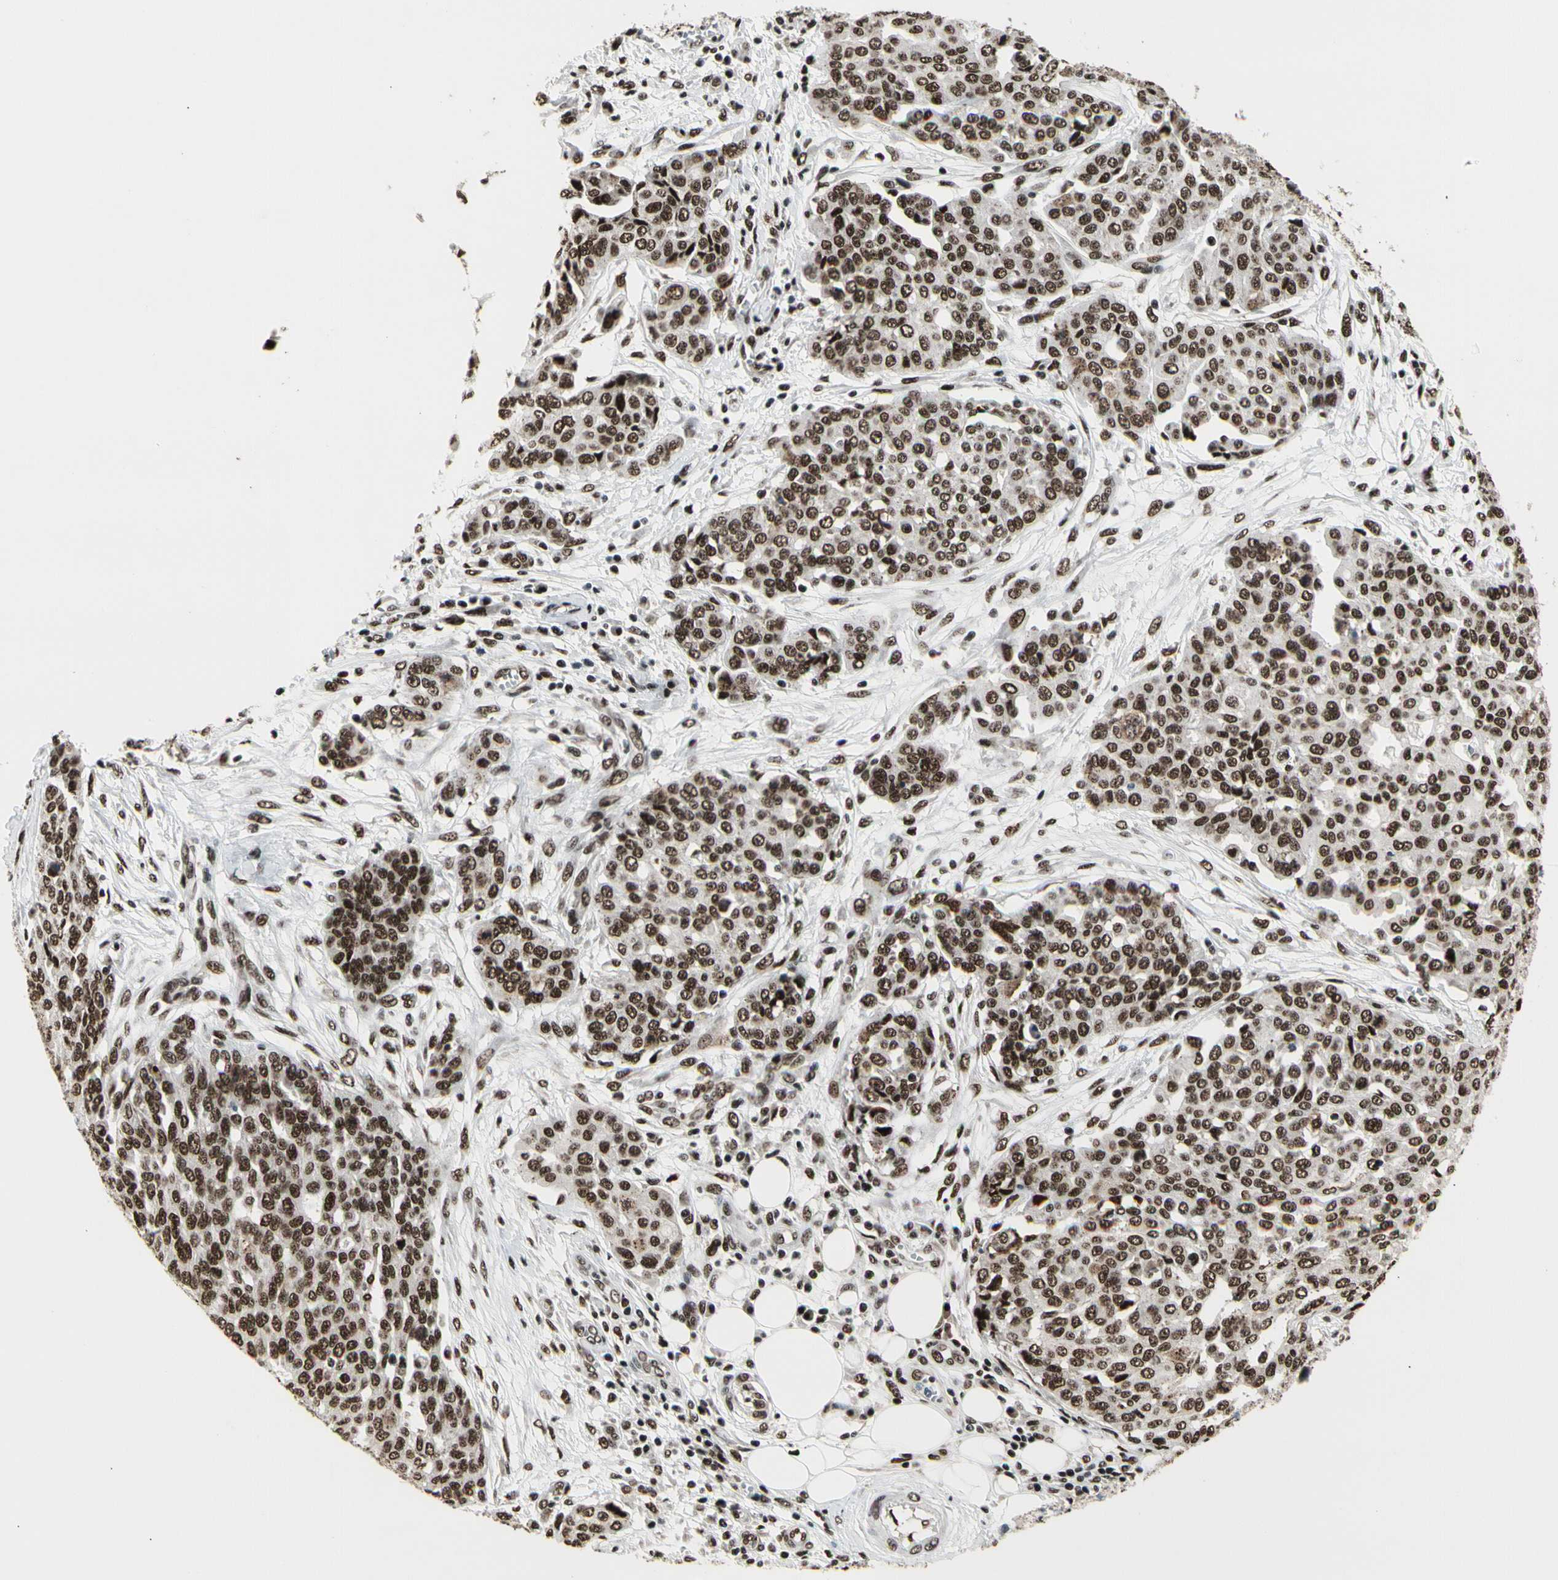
{"staining": {"intensity": "strong", "quantity": ">75%", "location": "nuclear"}, "tissue": "ovarian cancer", "cell_type": "Tumor cells", "image_type": "cancer", "snomed": [{"axis": "morphology", "description": "Cystadenocarcinoma, serous, NOS"}, {"axis": "topography", "description": "Soft tissue"}, {"axis": "topography", "description": "Ovary"}], "caption": "High-power microscopy captured an immunohistochemistry (IHC) micrograph of ovarian cancer, revealing strong nuclear staining in approximately >75% of tumor cells.", "gene": "SRSF11", "patient": {"sex": "female", "age": 57}}